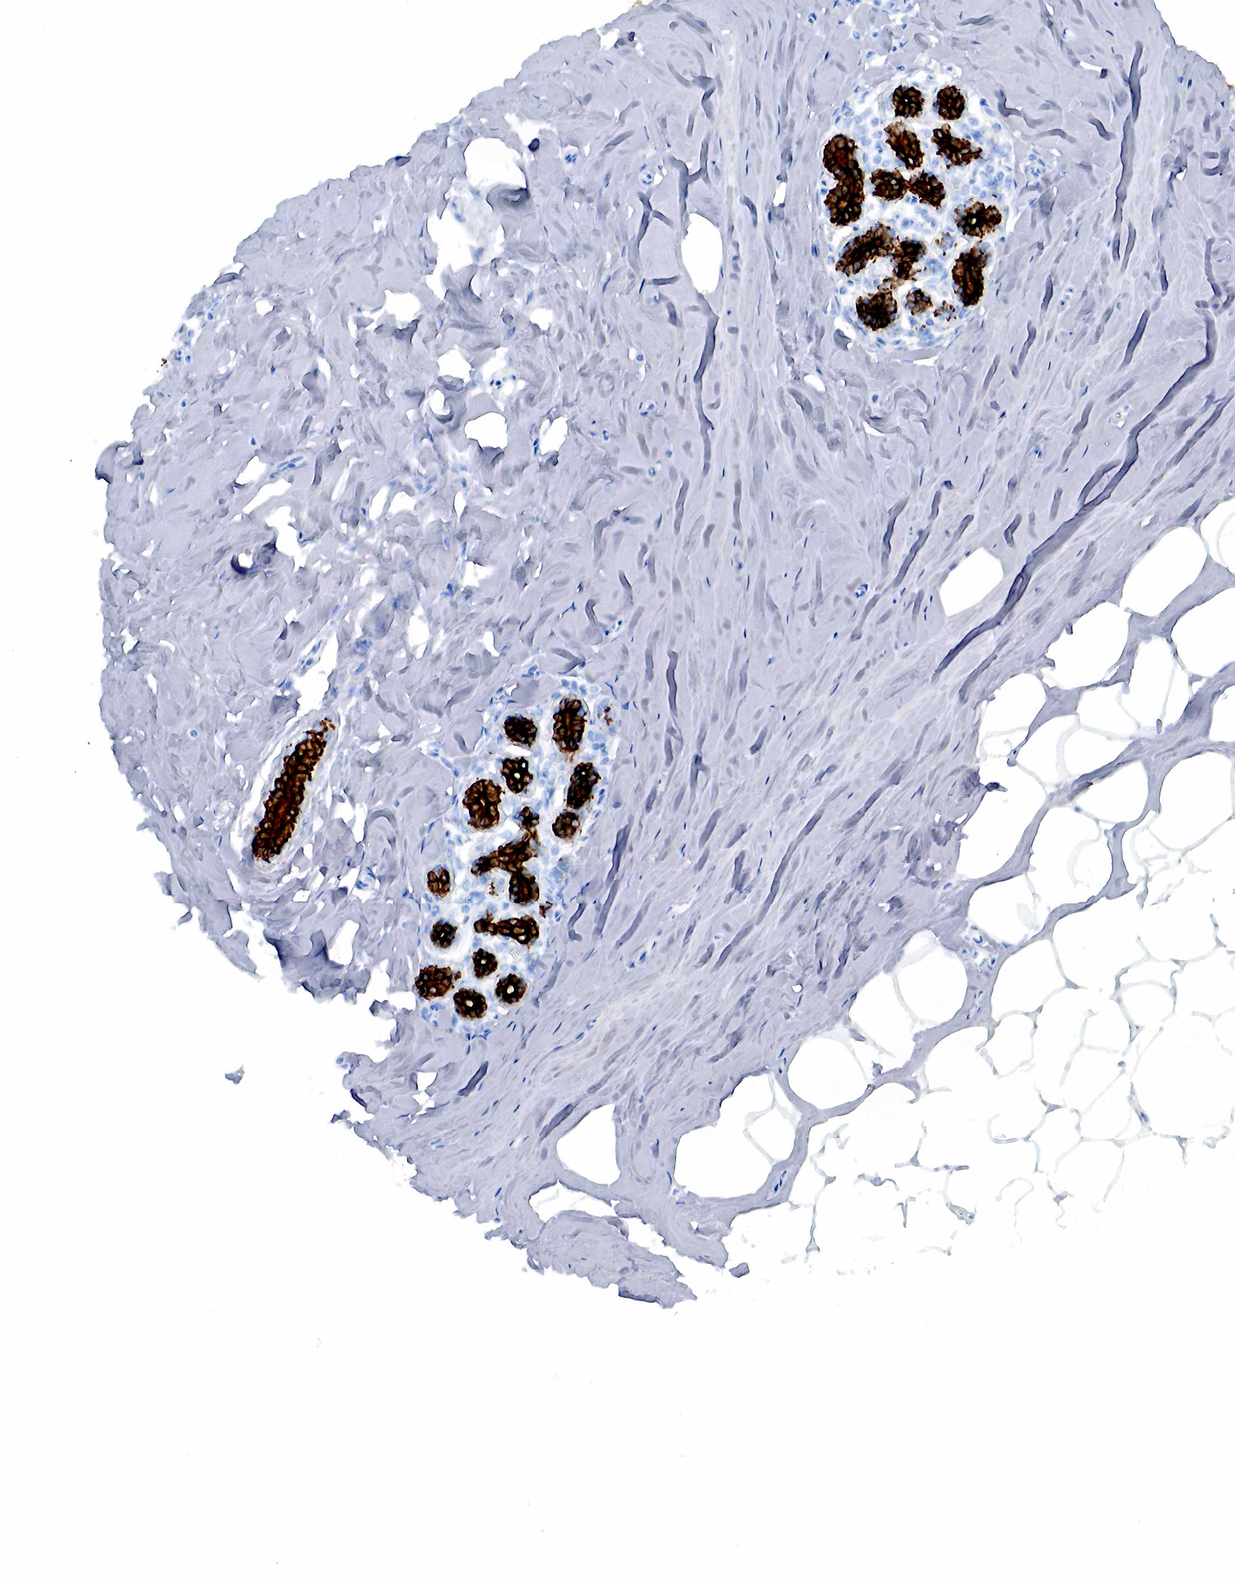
{"staining": {"intensity": "negative", "quantity": "none", "location": "none"}, "tissue": "breast", "cell_type": "Adipocytes", "image_type": "normal", "snomed": [{"axis": "morphology", "description": "Normal tissue, NOS"}, {"axis": "topography", "description": "Breast"}], "caption": "Immunohistochemistry (IHC) image of normal human breast stained for a protein (brown), which demonstrates no staining in adipocytes. (Brightfield microscopy of DAB (3,3'-diaminobenzidine) immunohistochemistry at high magnification).", "gene": "KRT19", "patient": {"sex": "female", "age": 45}}